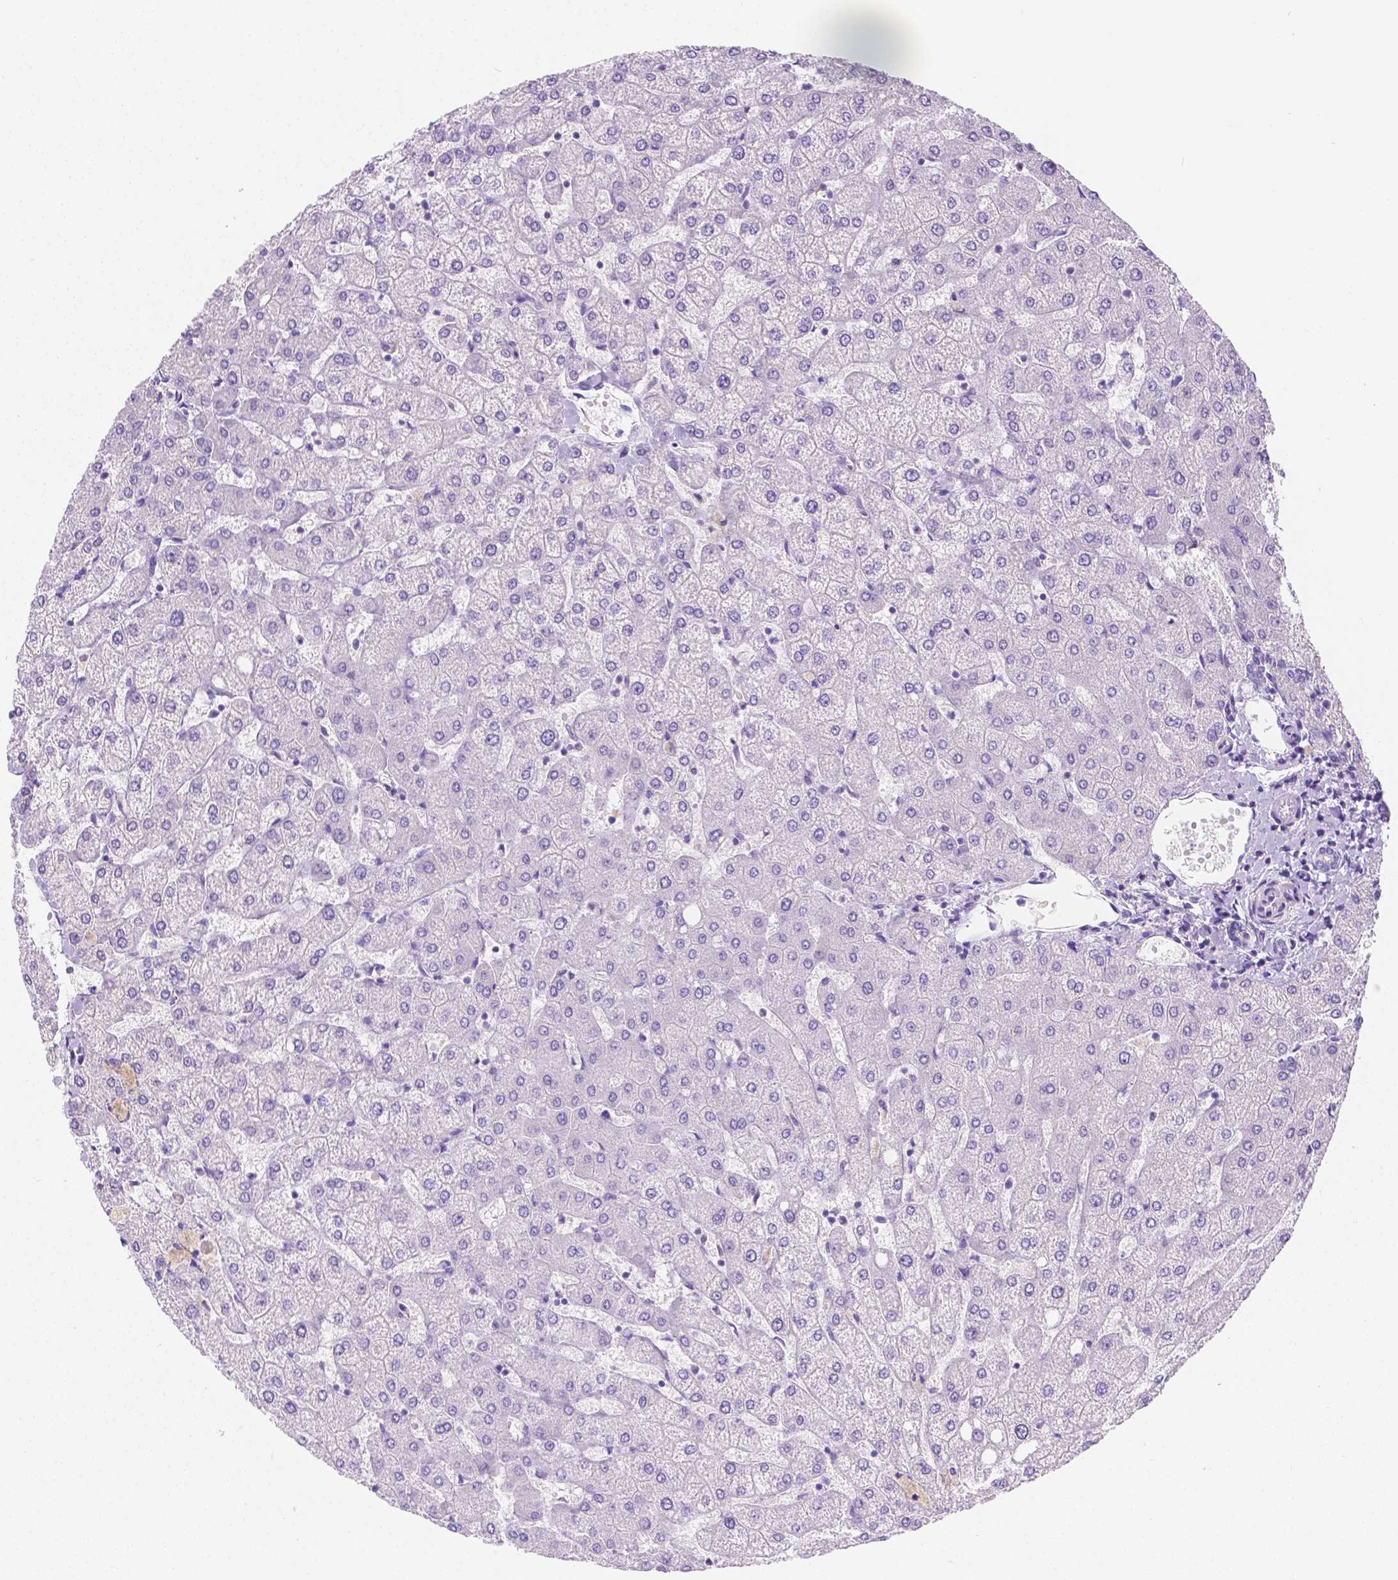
{"staining": {"intensity": "negative", "quantity": "none", "location": "none"}, "tissue": "liver", "cell_type": "Cholangiocytes", "image_type": "normal", "snomed": [{"axis": "morphology", "description": "Normal tissue, NOS"}, {"axis": "topography", "description": "Liver"}], "caption": "The immunohistochemistry (IHC) histopathology image has no significant staining in cholangiocytes of liver. Nuclei are stained in blue.", "gene": "SGTB", "patient": {"sex": "female", "age": 54}}